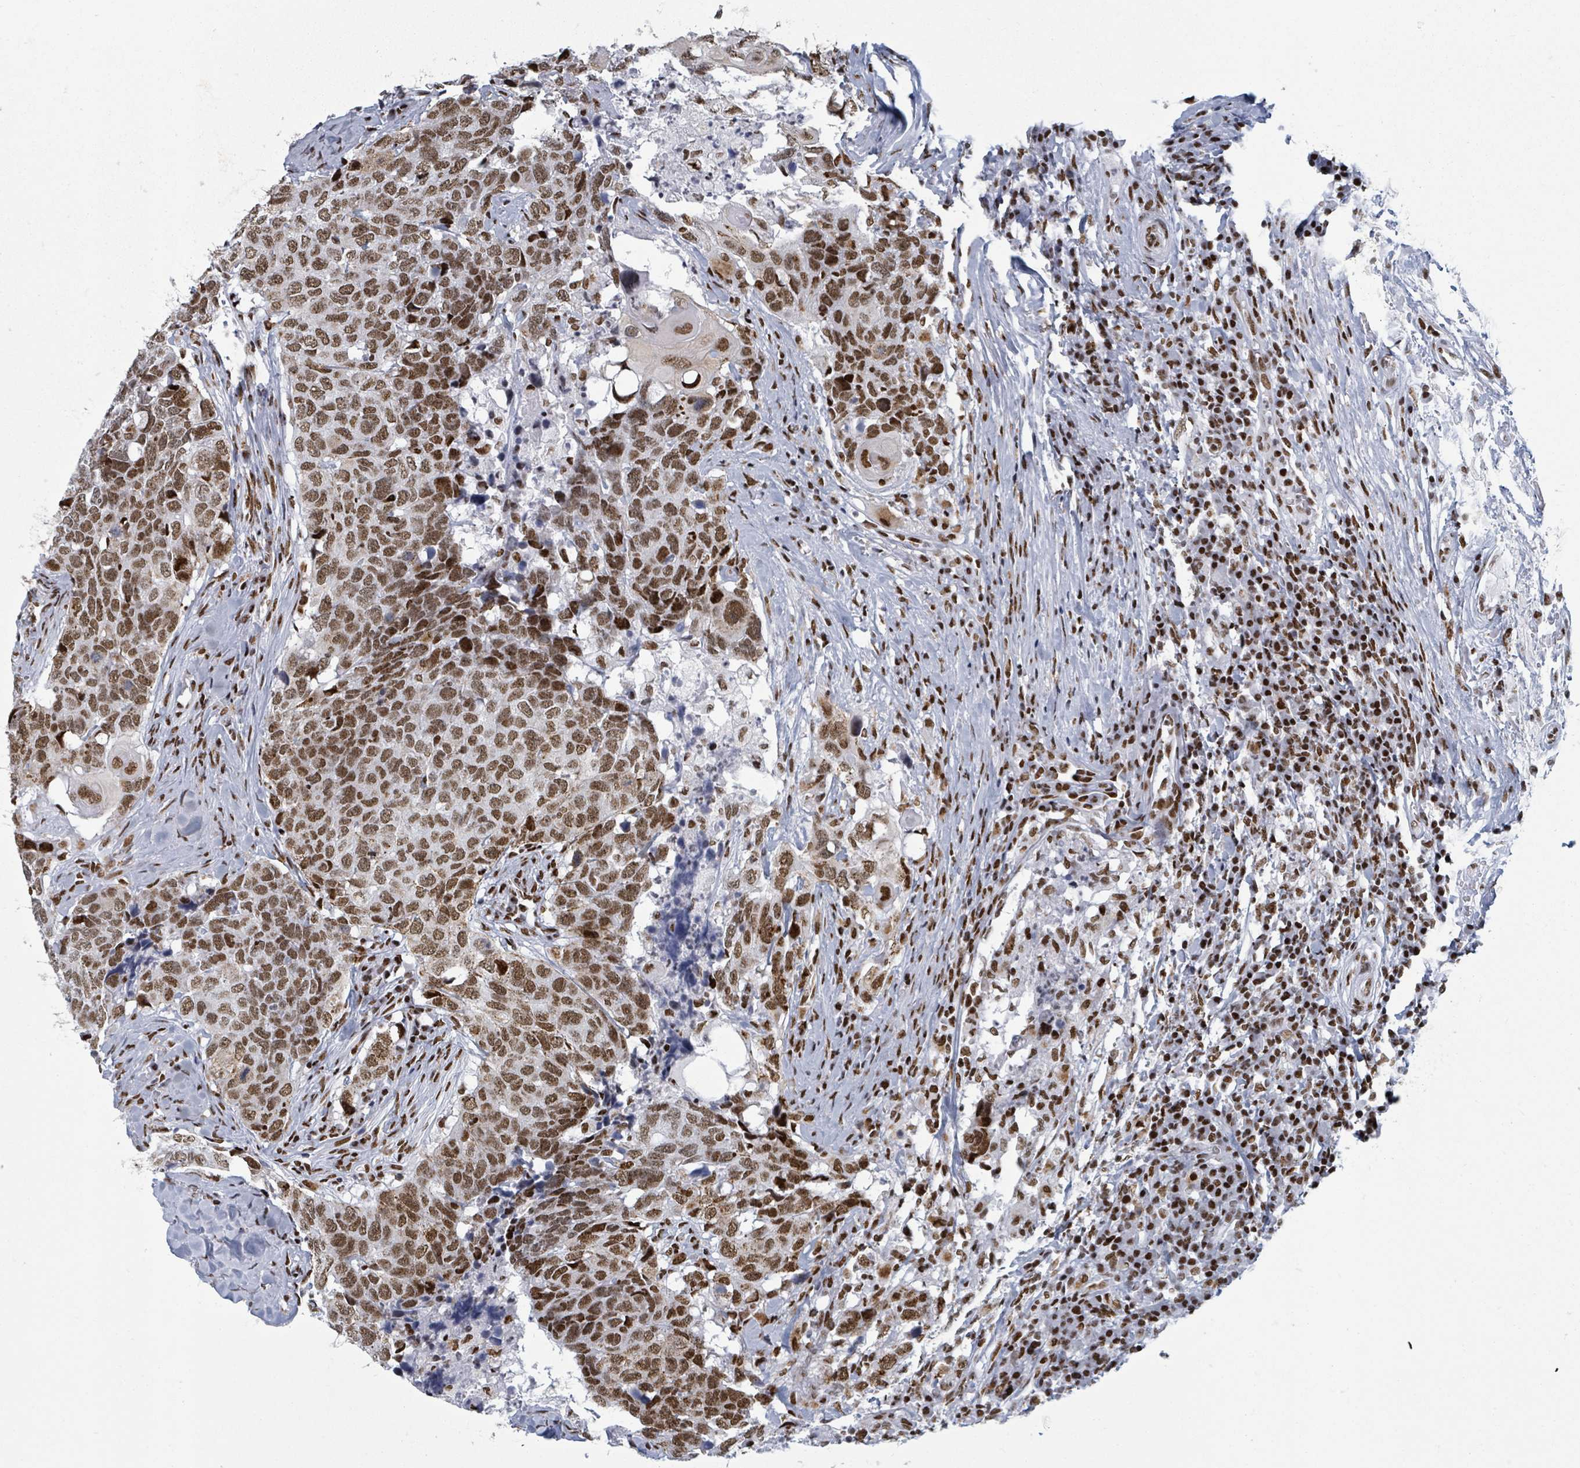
{"staining": {"intensity": "moderate", "quantity": ">75%", "location": "nuclear"}, "tissue": "head and neck cancer", "cell_type": "Tumor cells", "image_type": "cancer", "snomed": [{"axis": "morphology", "description": "Normal tissue, NOS"}, {"axis": "morphology", "description": "Squamous cell carcinoma, NOS"}, {"axis": "topography", "description": "Skeletal muscle"}, {"axis": "topography", "description": "Vascular tissue"}, {"axis": "topography", "description": "Peripheral nerve tissue"}, {"axis": "topography", "description": "Head-Neck"}], "caption": "Protein analysis of squamous cell carcinoma (head and neck) tissue shows moderate nuclear expression in about >75% of tumor cells.", "gene": "DHX16", "patient": {"sex": "male", "age": 66}}